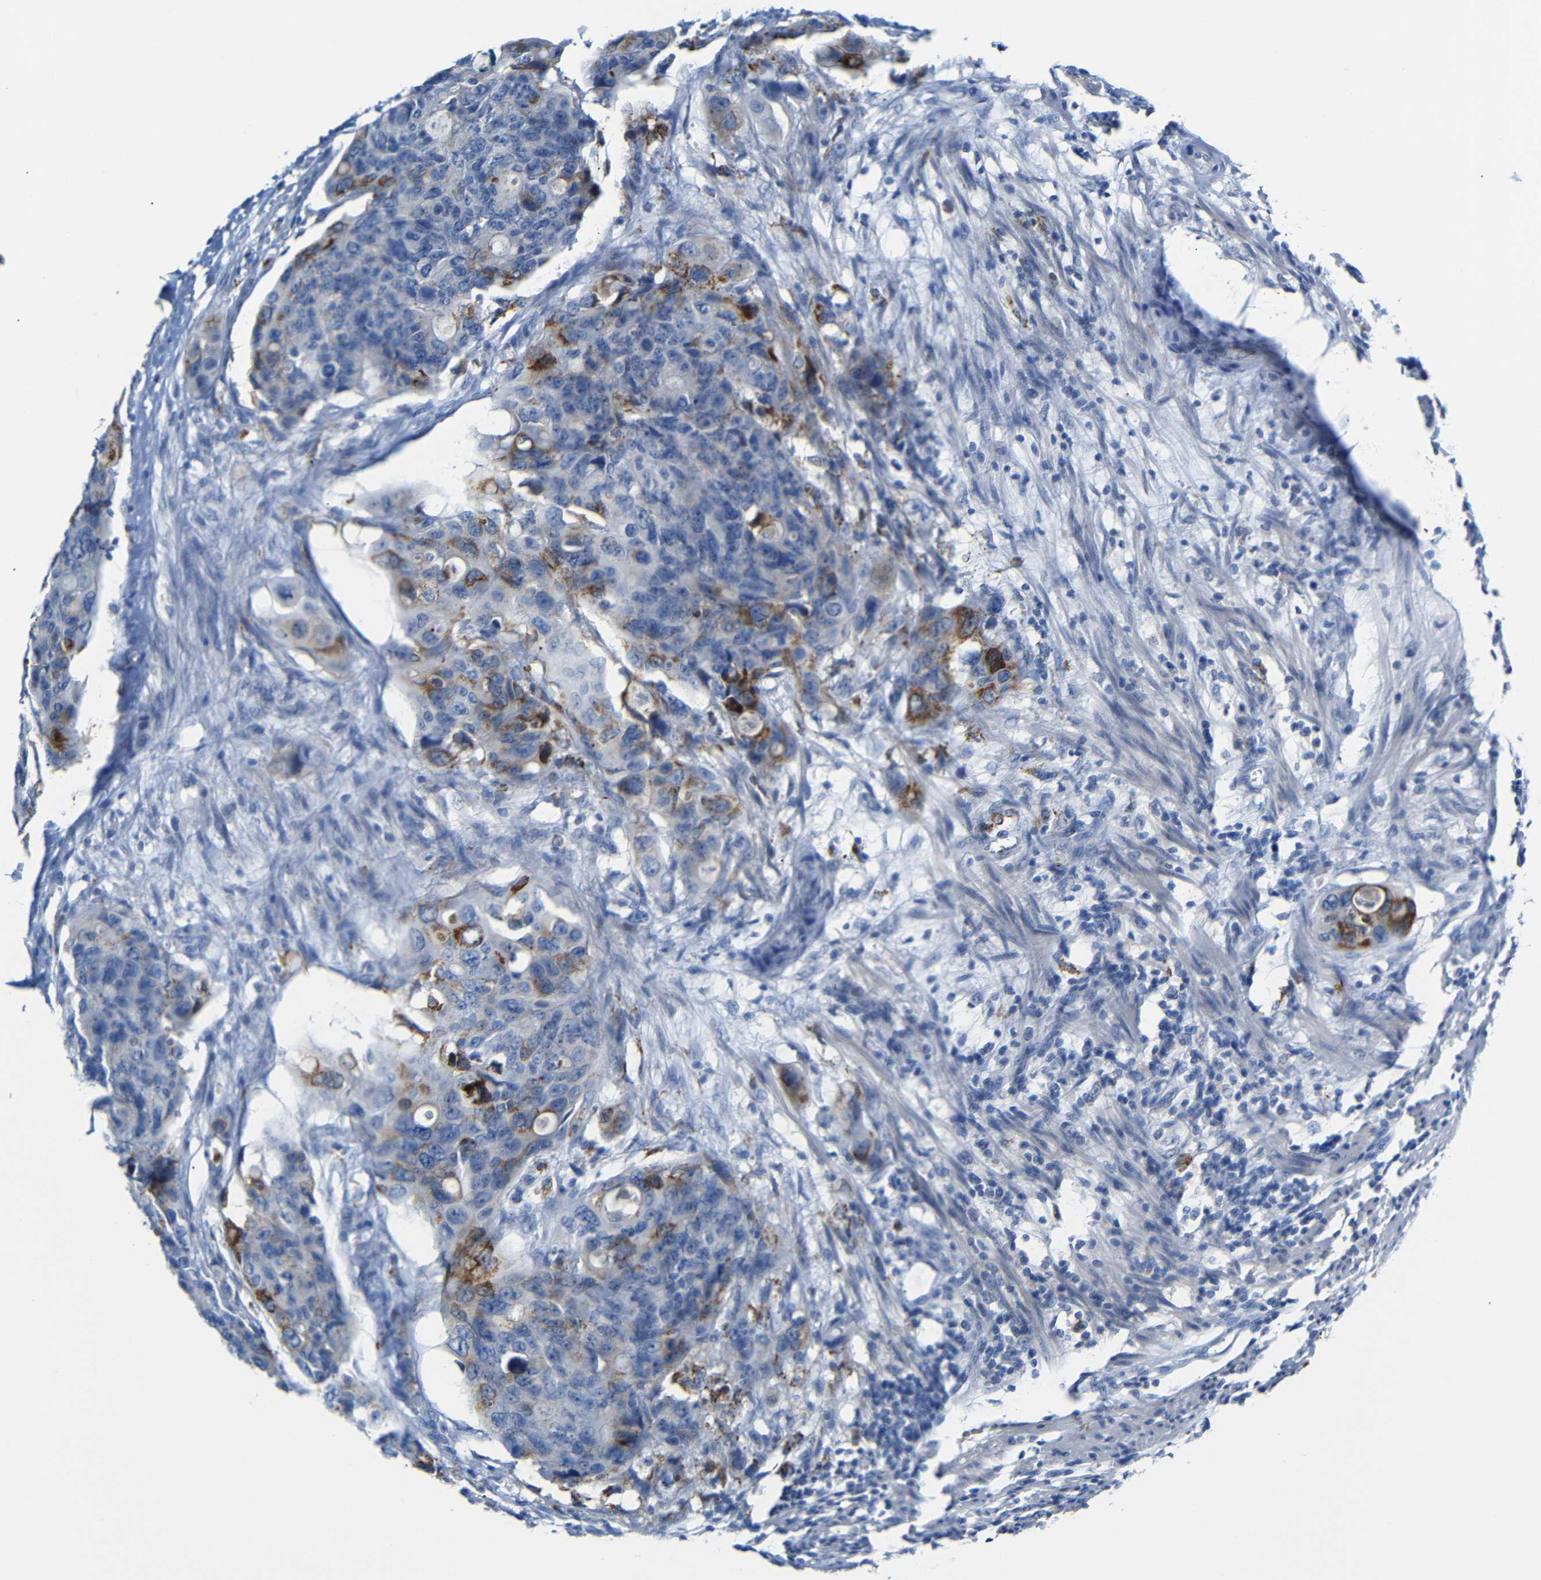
{"staining": {"intensity": "moderate", "quantity": "<25%", "location": "cytoplasmic/membranous"}, "tissue": "colorectal cancer", "cell_type": "Tumor cells", "image_type": "cancer", "snomed": [{"axis": "morphology", "description": "Adenocarcinoma, NOS"}, {"axis": "topography", "description": "Colon"}], "caption": "This image exhibits colorectal adenocarcinoma stained with immunohistochemistry to label a protein in brown. The cytoplasmic/membranous of tumor cells show moderate positivity for the protein. Nuclei are counter-stained blue.", "gene": "C15orf48", "patient": {"sex": "female", "age": 57}}